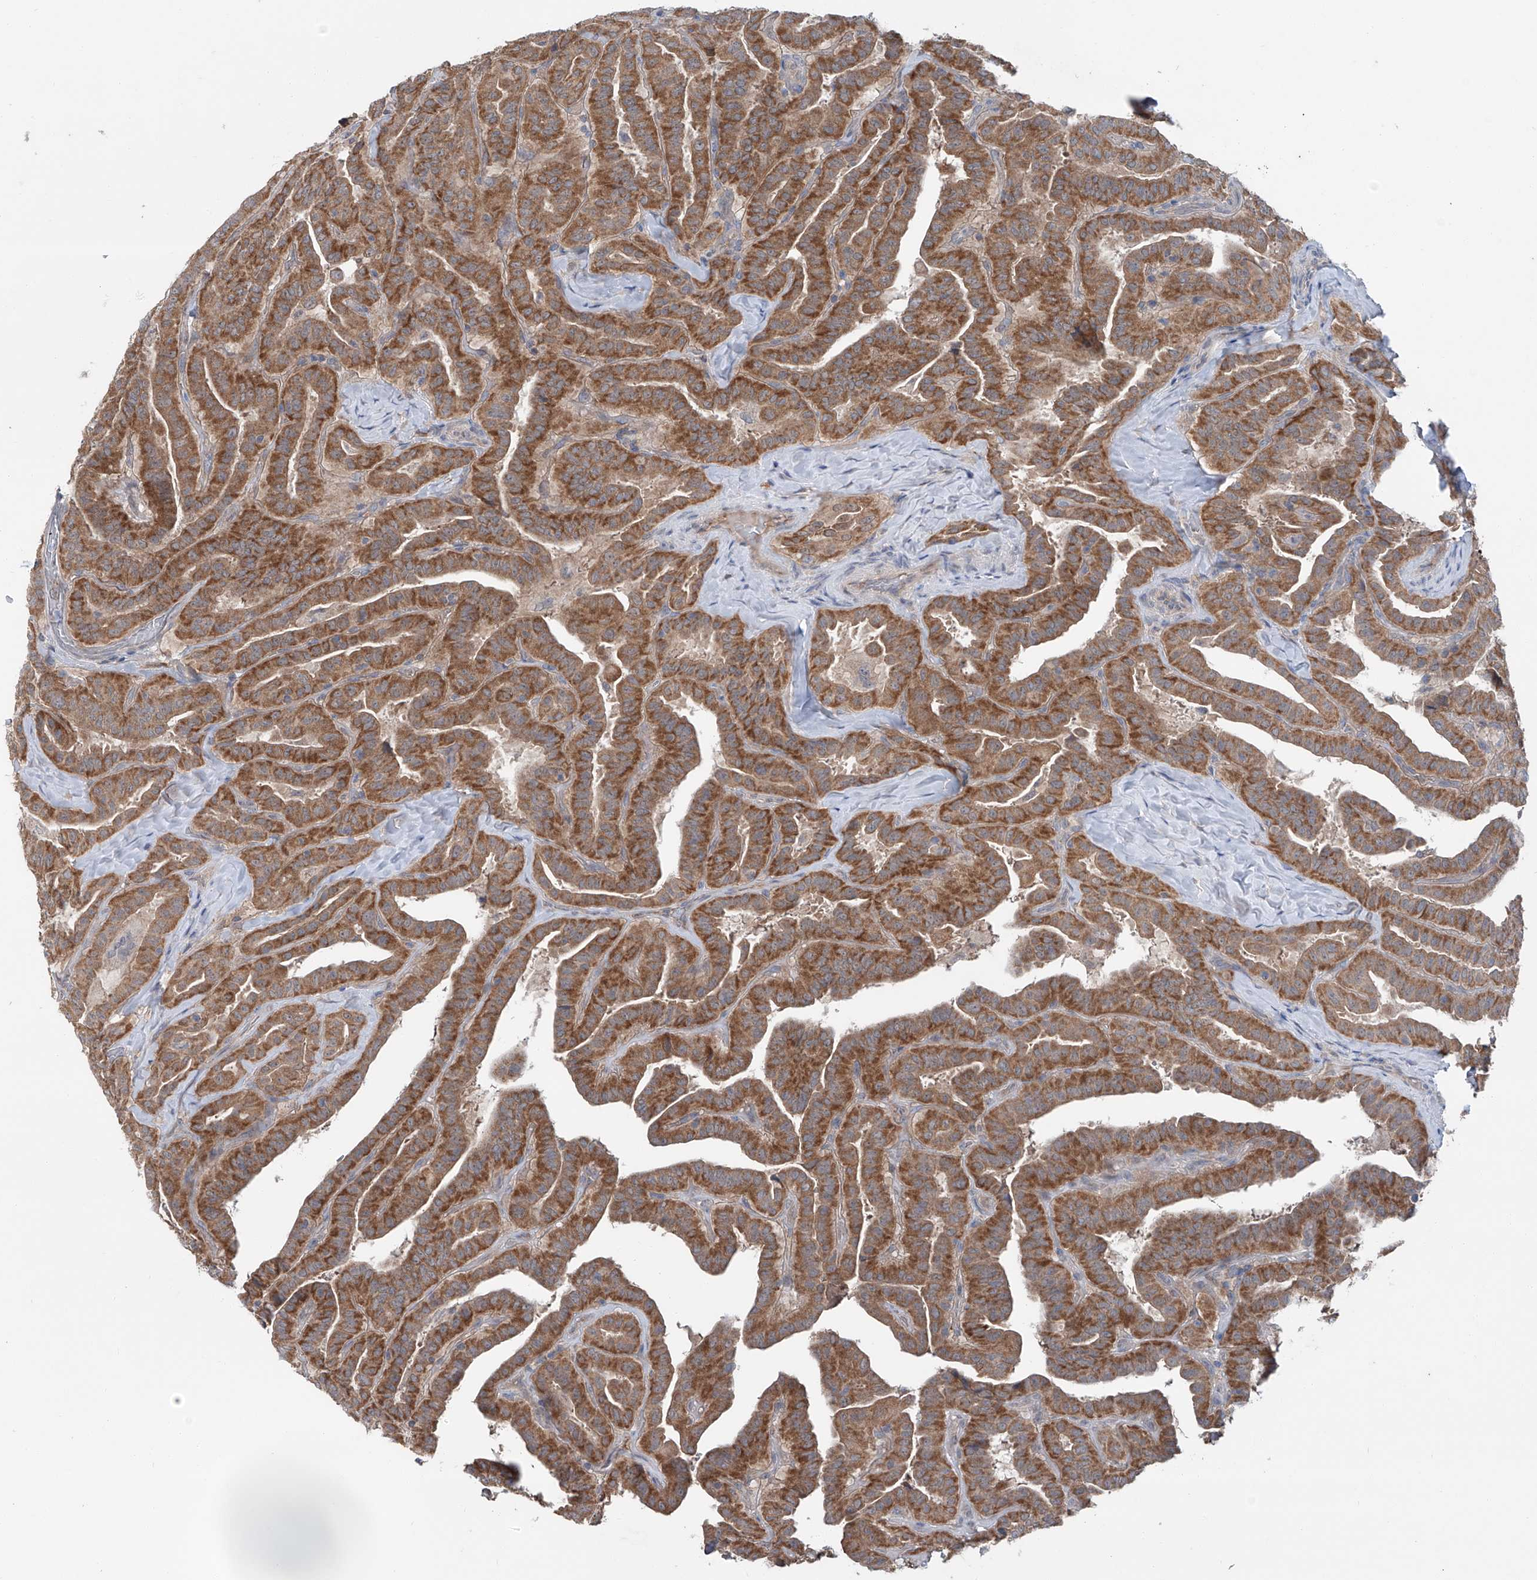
{"staining": {"intensity": "strong", "quantity": ">75%", "location": "cytoplasmic/membranous"}, "tissue": "thyroid cancer", "cell_type": "Tumor cells", "image_type": "cancer", "snomed": [{"axis": "morphology", "description": "Papillary adenocarcinoma, NOS"}, {"axis": "topography", "description": "Thyroid gland"}], "caption": "Human papillary adenocarcinoma (thyroid) stained with a protein marker displays strong staining in tumor cells.", "gene": "SIX4", "patient": {"sex": "male", "age": 77}}